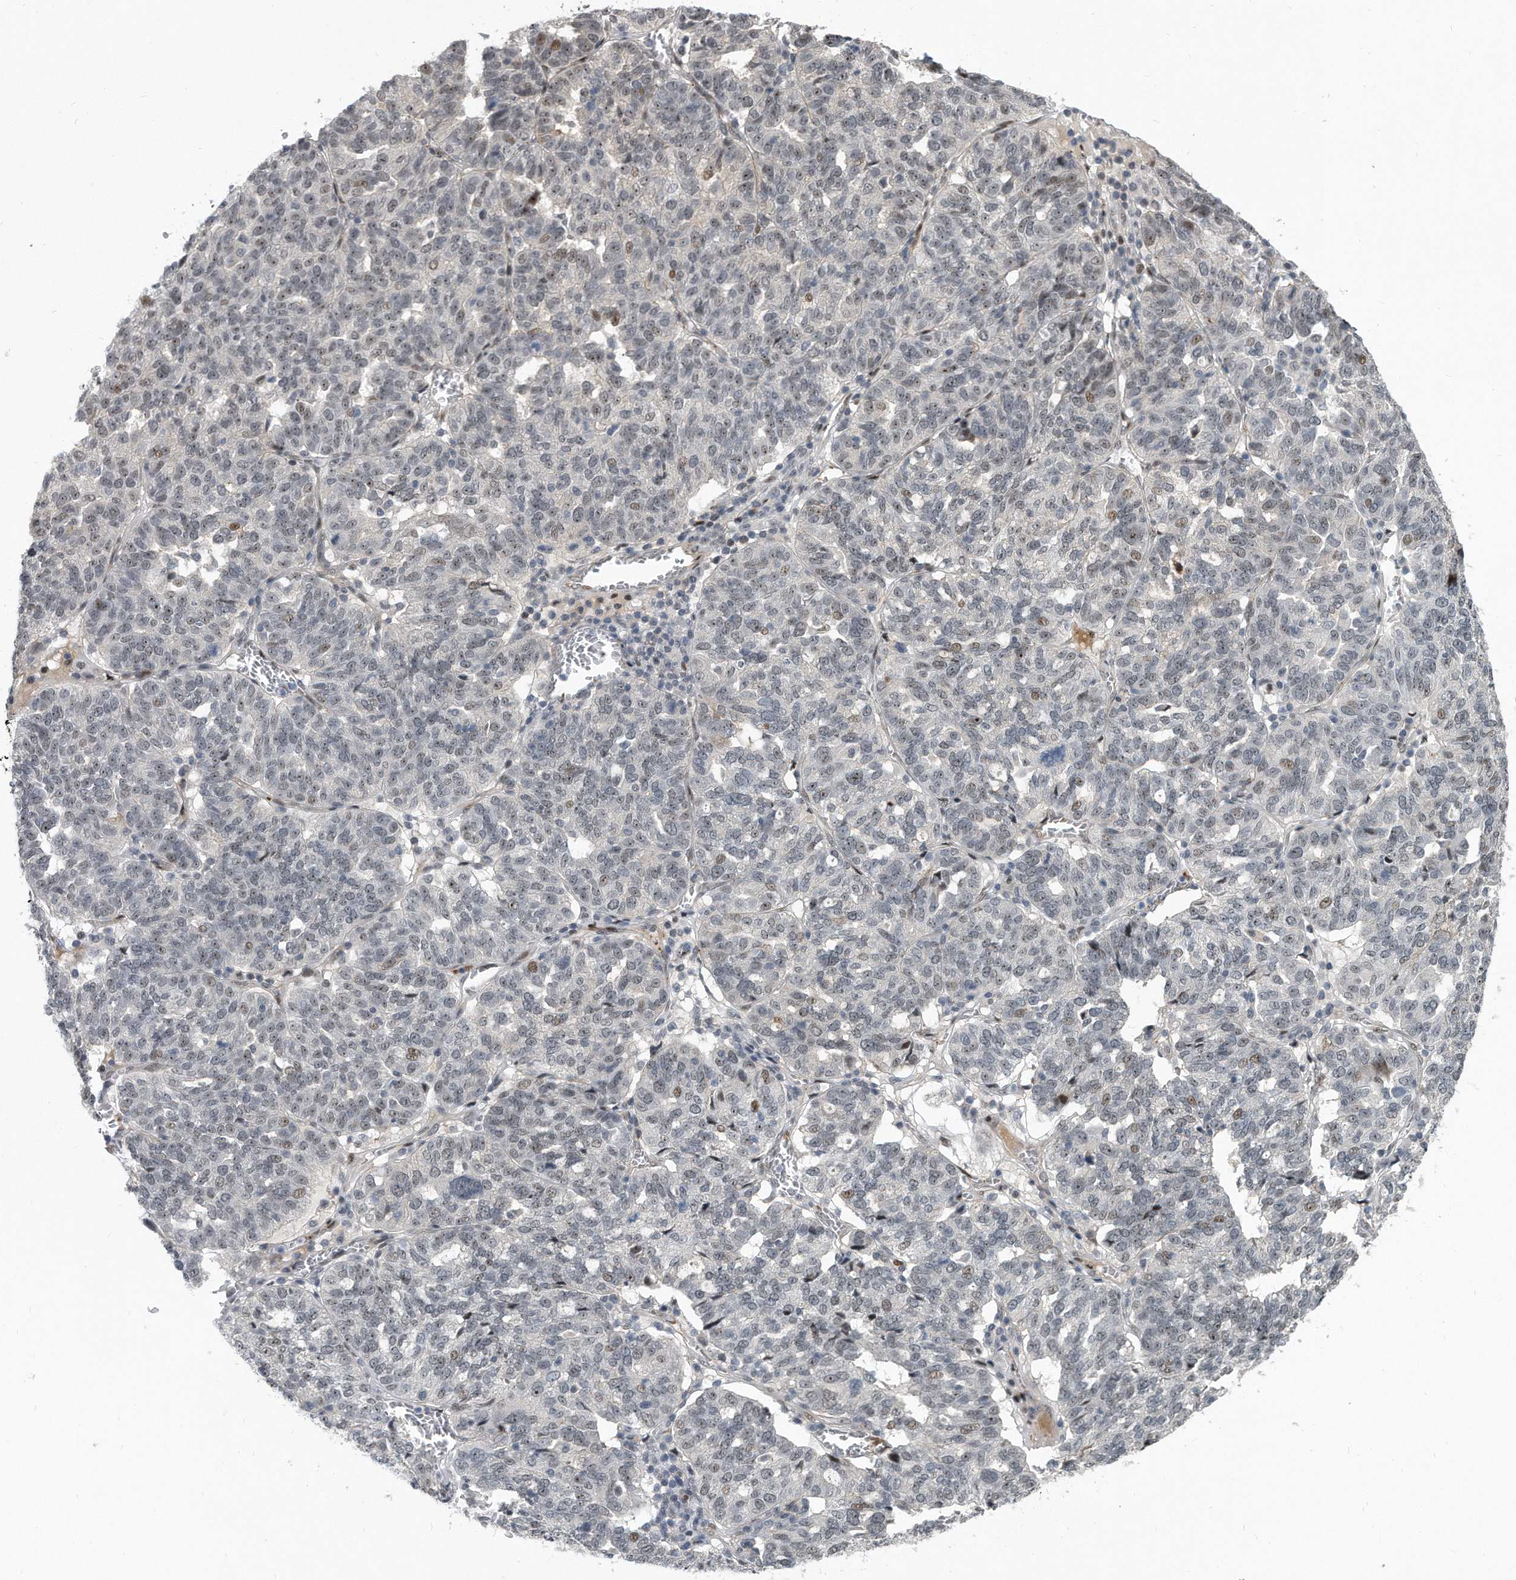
{"staining": {"intensity": "moderate", "quantity": "<25%", "location": "nuclear"}, "tissue": "ovarian cancer", "cell_type": "Tumor cells", "image_type": "cancer", "snomed": [{"axis": "morphology", "description": "Cystadenocarcinoma, serous, NOS"}, {"axis": "topography", "description": "Ovary"}], "caption": "Ovarian serous cystadenocarcinoma stained with a protein marker displays moderate staining in tumor cells.", "gene": "PGBD2", "patient": {"sex": "female", "age": 59}}